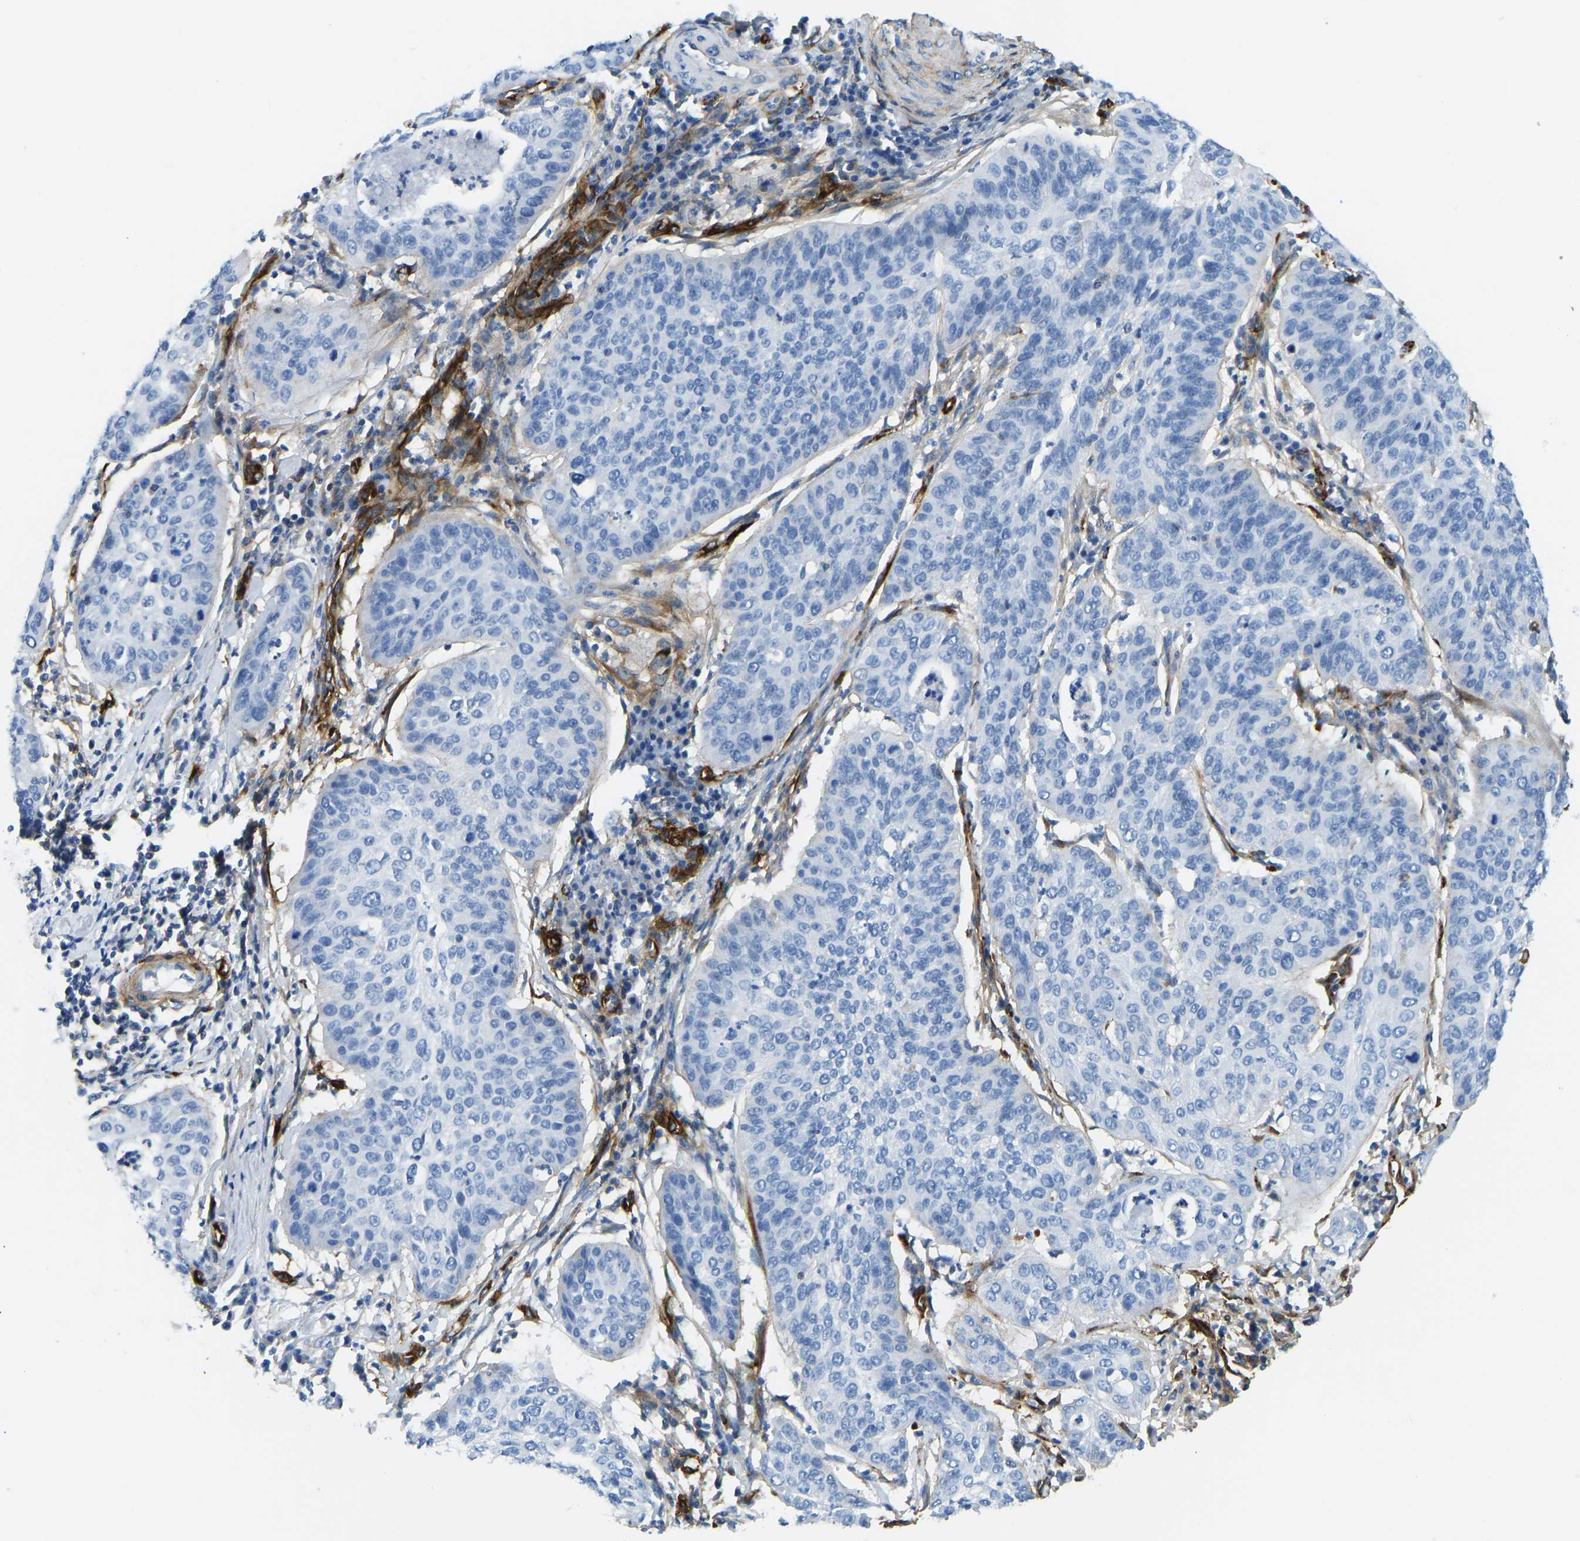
{"staining": {"intensity": "negative", "quantity": "none", "location": "none"}, "tissue": "cervical cancer", "cell_type": "Tumor cells", "image_type": "cancer", "snomed": [{"axis": "morphology", "description": "Normal tissue, NOS"}, {"axis": "morphology", "description": "Squamous cell carcinoma, NOS"}, {"axis": "topography", "description": "Cervix"}], "caption": "Immunohistochemistry (IHC) of cervical squamous cell carcinoma demonstrates no staining in tumor cells.", "gene": "COL15A1", "patient": {"sex": "female", "age": 39}}